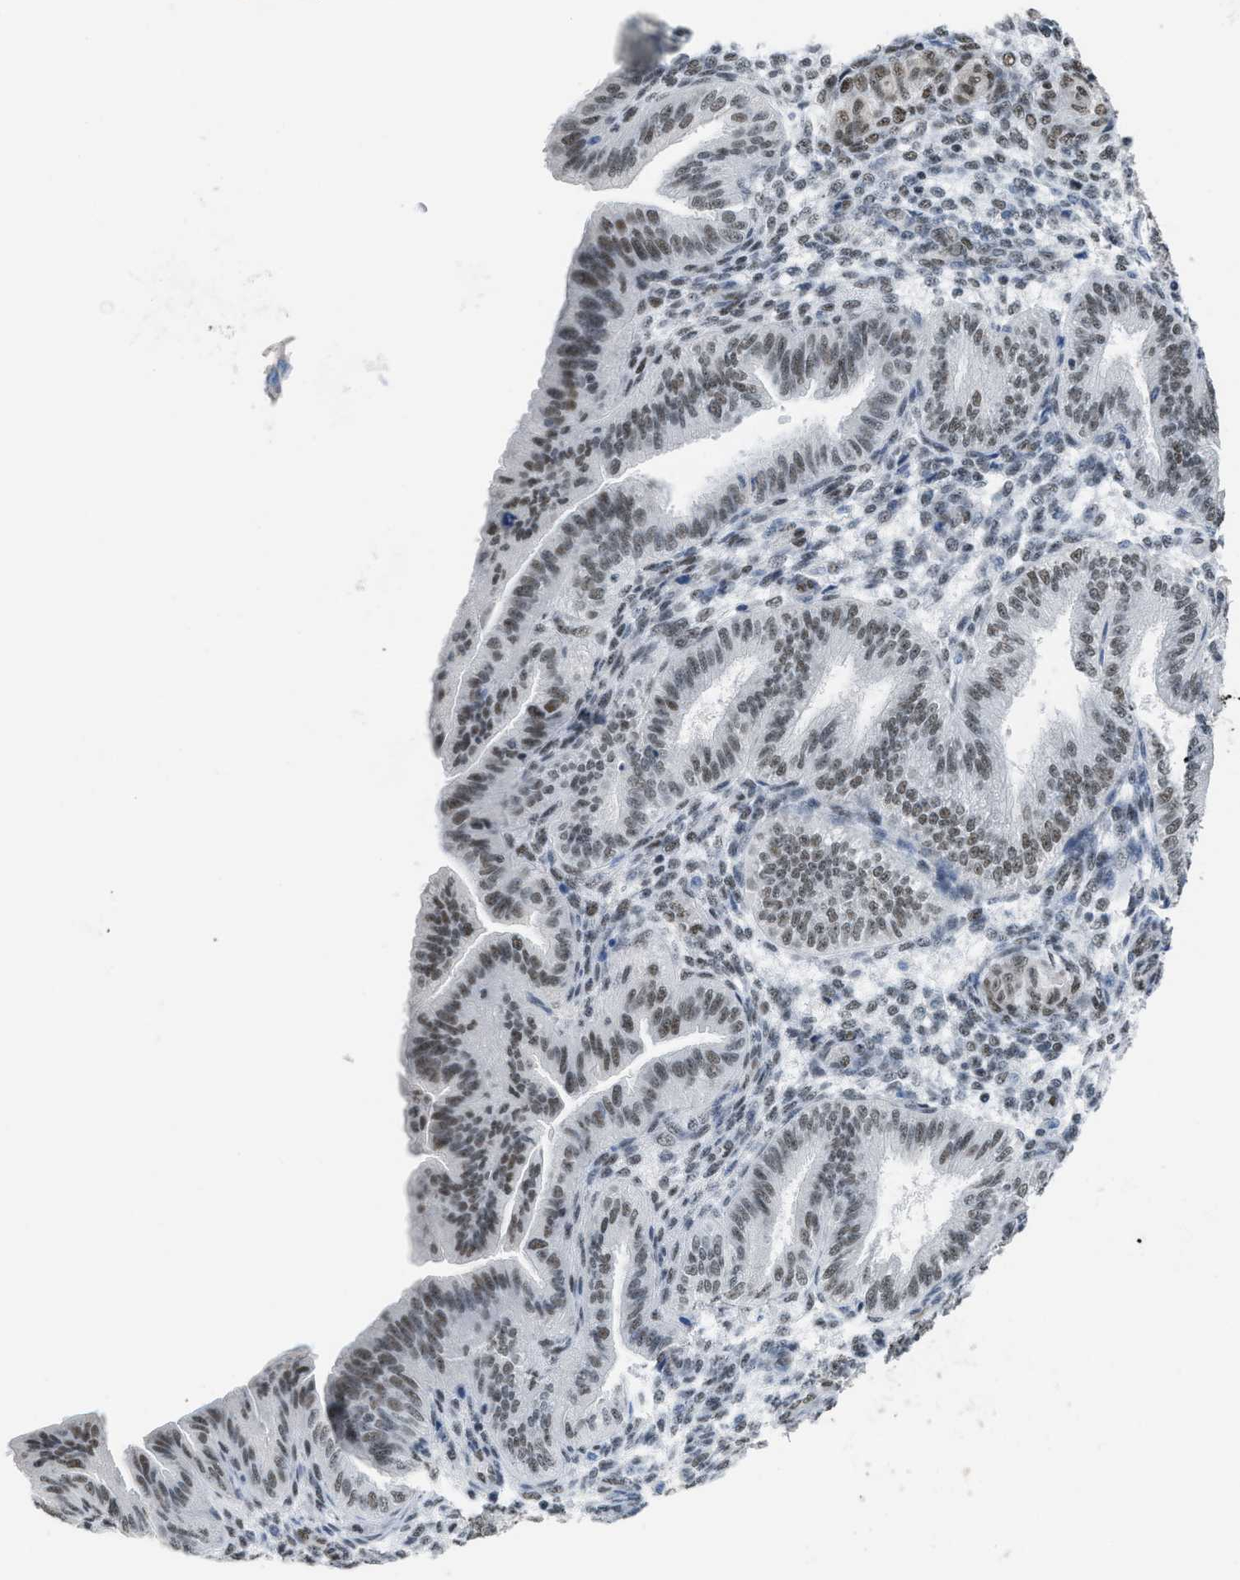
{"staining": {"intensity": "moderate", "quantity": "<25%", "location": "nuclear"}, "tissue": "endometrium", "cell_type": "Cells in endometrial stroma", "image_type": "normal", "snomed": [{"axis": "morphology", "description": "Normal tissue, NOS"}, {"axis": "topography", "description": "Endometrium"}], "caption": "Protein staining of benign endometrium reveals moderate nuclear staining in approximately <25% of cells in endometrial stroma.", "gene": "SCAF4", "patient": {"sex": "female", "age": 39}}